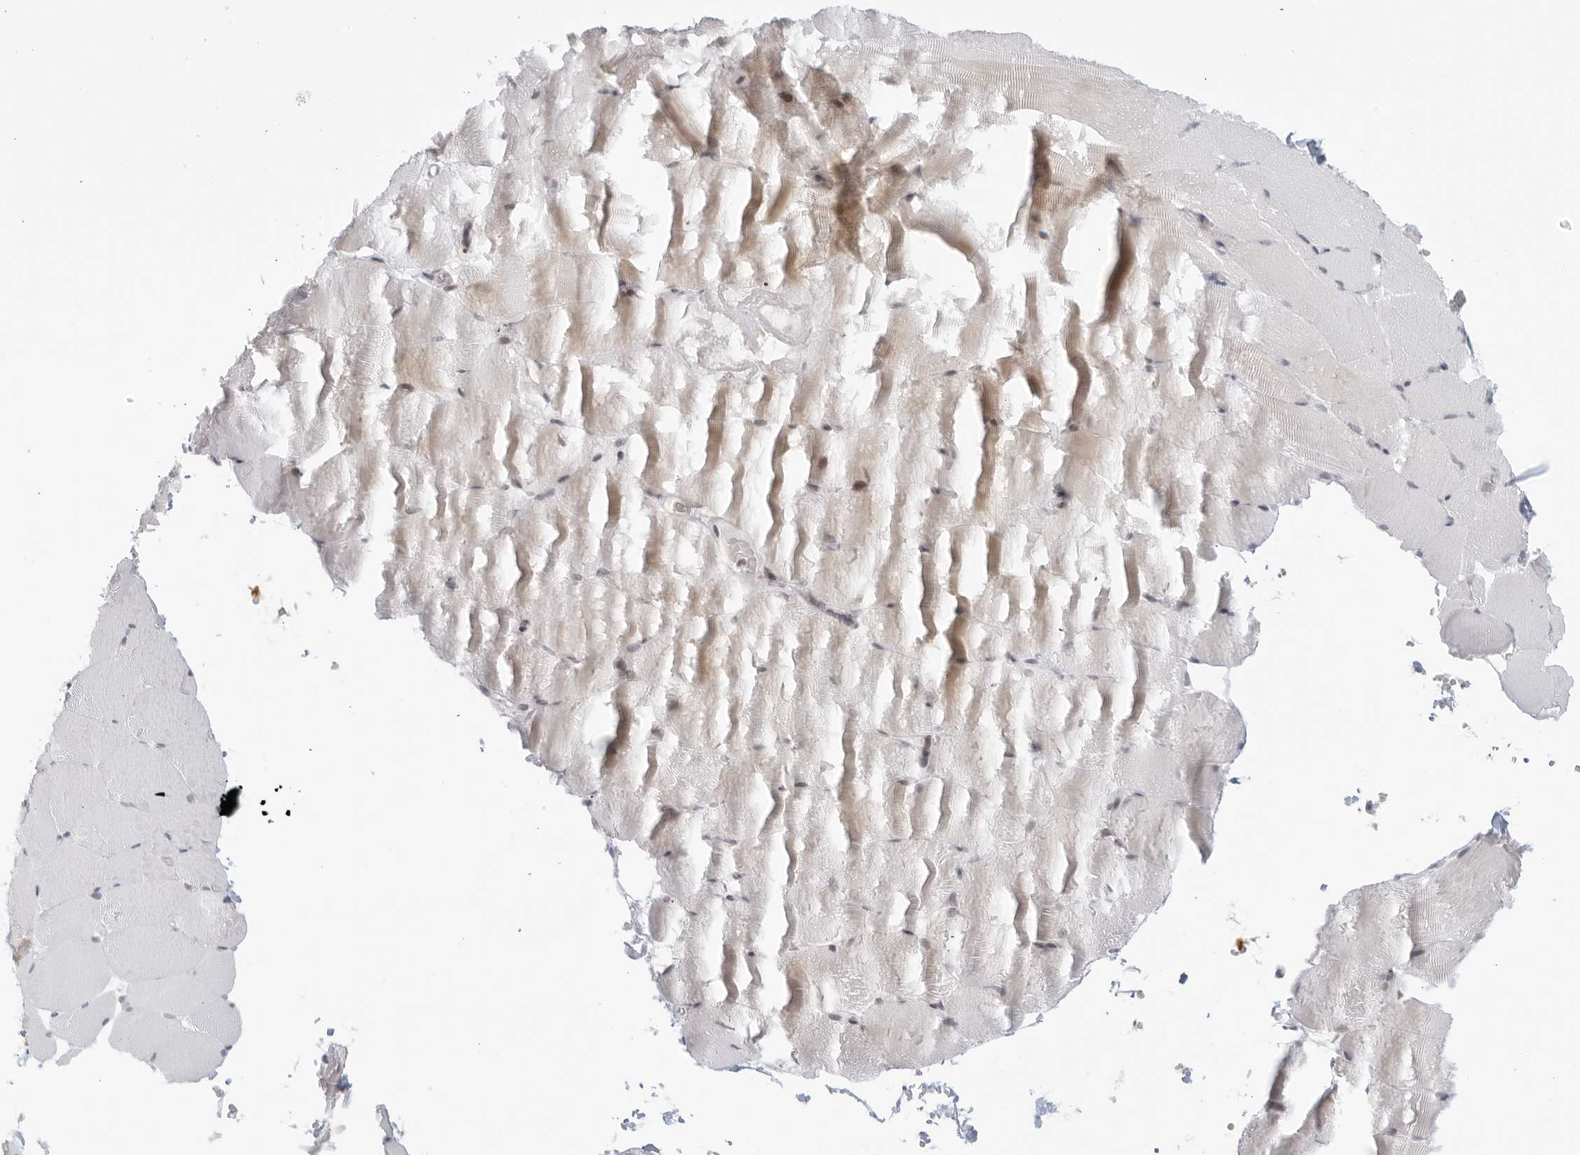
{"staining": {"intensity": "negative", "quantity": "none", "location": "none"}, "tissue": "skeletal muscle", "cell_type": "Myocytes", "image_type": "normal", "snomed": [{"axis": "morphology", "description": "Normal tissue, NOS"}, {"axis": "topography", "description": "Skeletal muscle"}, {"axis": "topography", "description": "Parathyroid gland"}], "caption": "Human skeletal muscle stained for a protein using immunohistochemistry reveals no expression in myocytes.", "gene": "RAB11FIP3", "patient": {"sex": "female", "age": 37}}